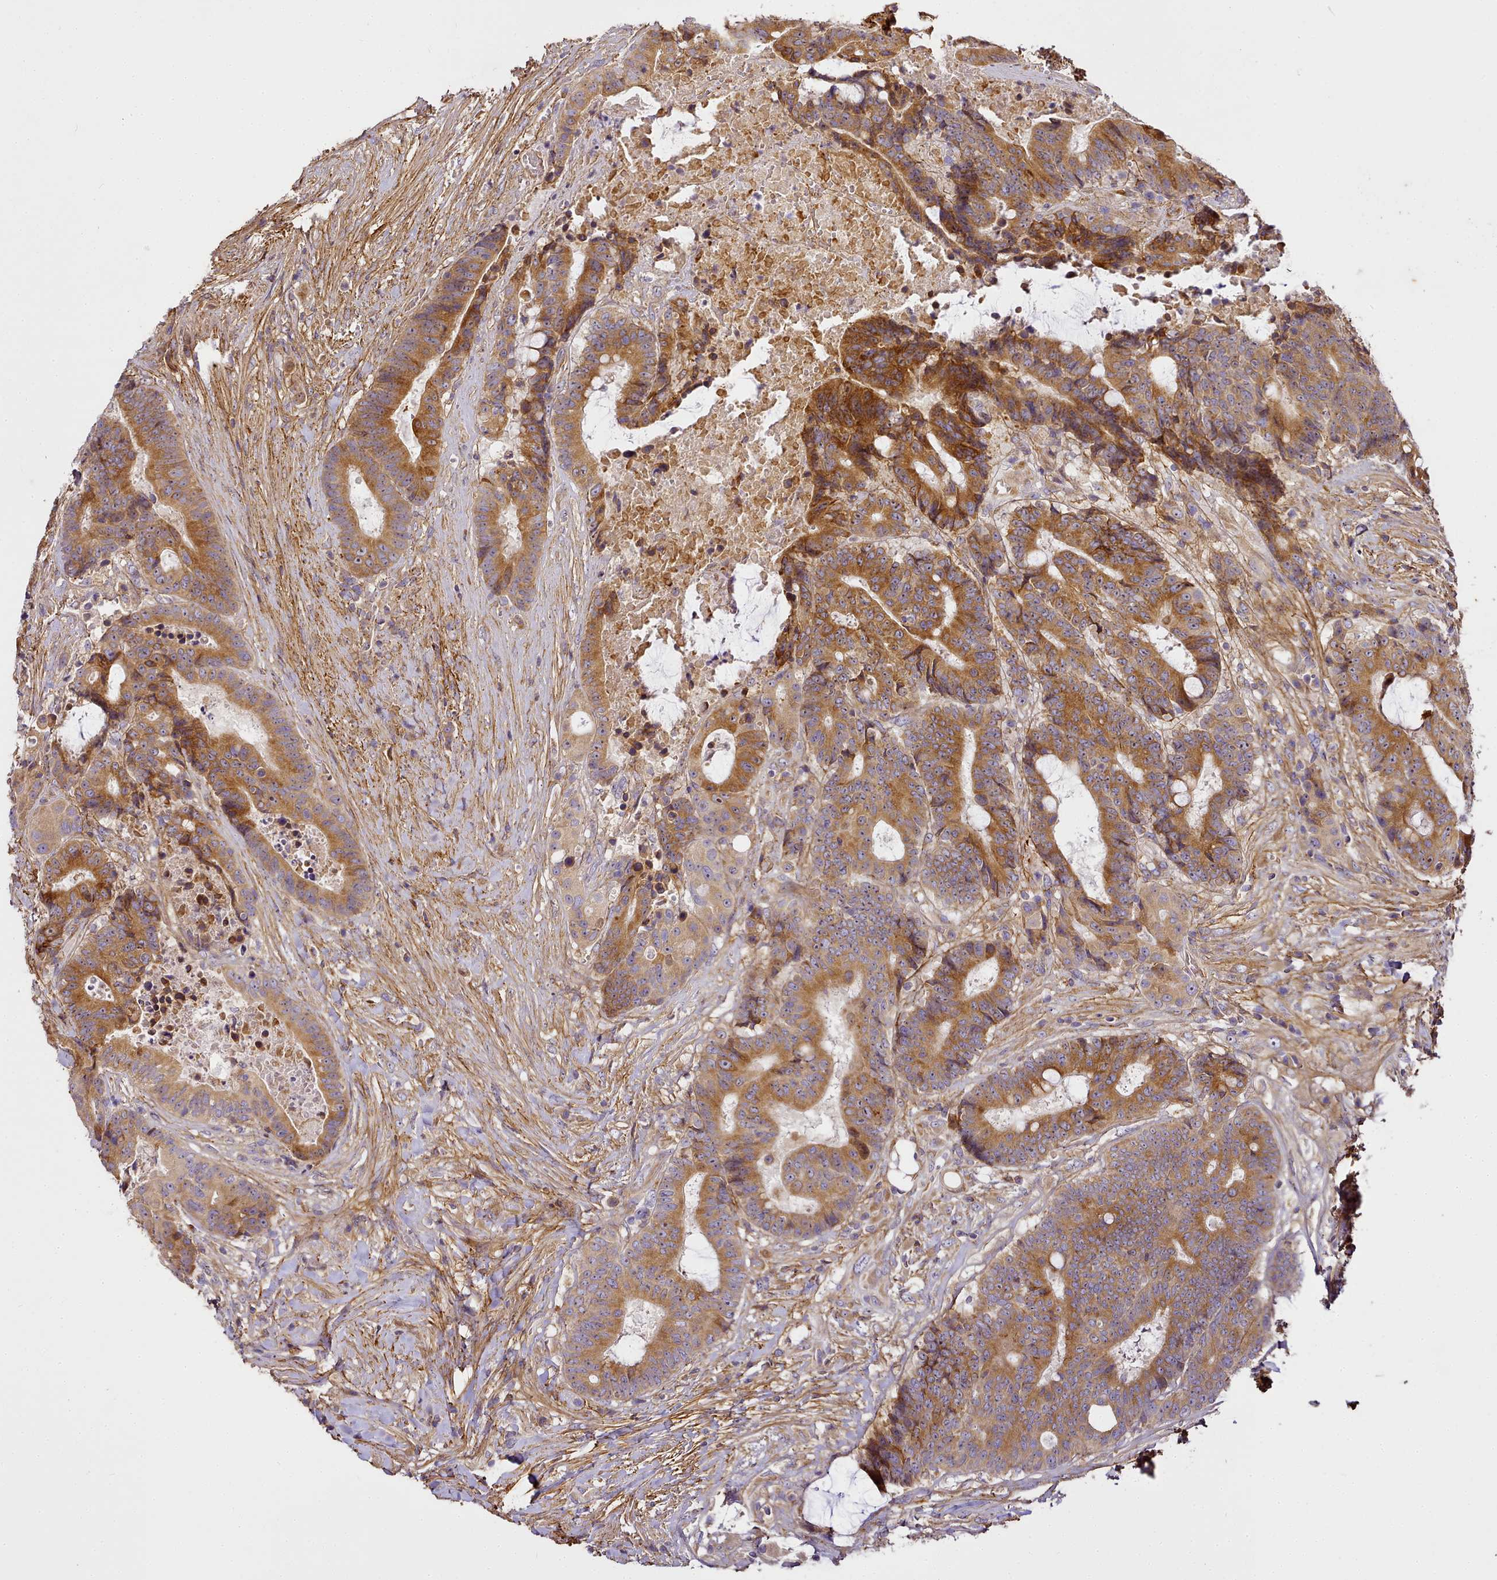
{"staining": {"intensity": "strong", "quantity": ">75%", "location": "cytoplasmic/membranous"}, "tissue": "colorectal cancer", "cell_type": "Tumor cells", "image_type": "cancer", "snomed": [{"axis": "morphology", "description": "Adenocarcinoma, NOS"}, {"axis": "topography", "description": "Rectum"}], "caption": "About >75% of tumor cells in human adenocarcinoma (colorectal) demonstrate strong cytoplasmic/membranous protein positivity as visualized by brown immunohistochemical staining.", "gene": "NBPF1", "patient": {"sex": "male", "age": 69}}